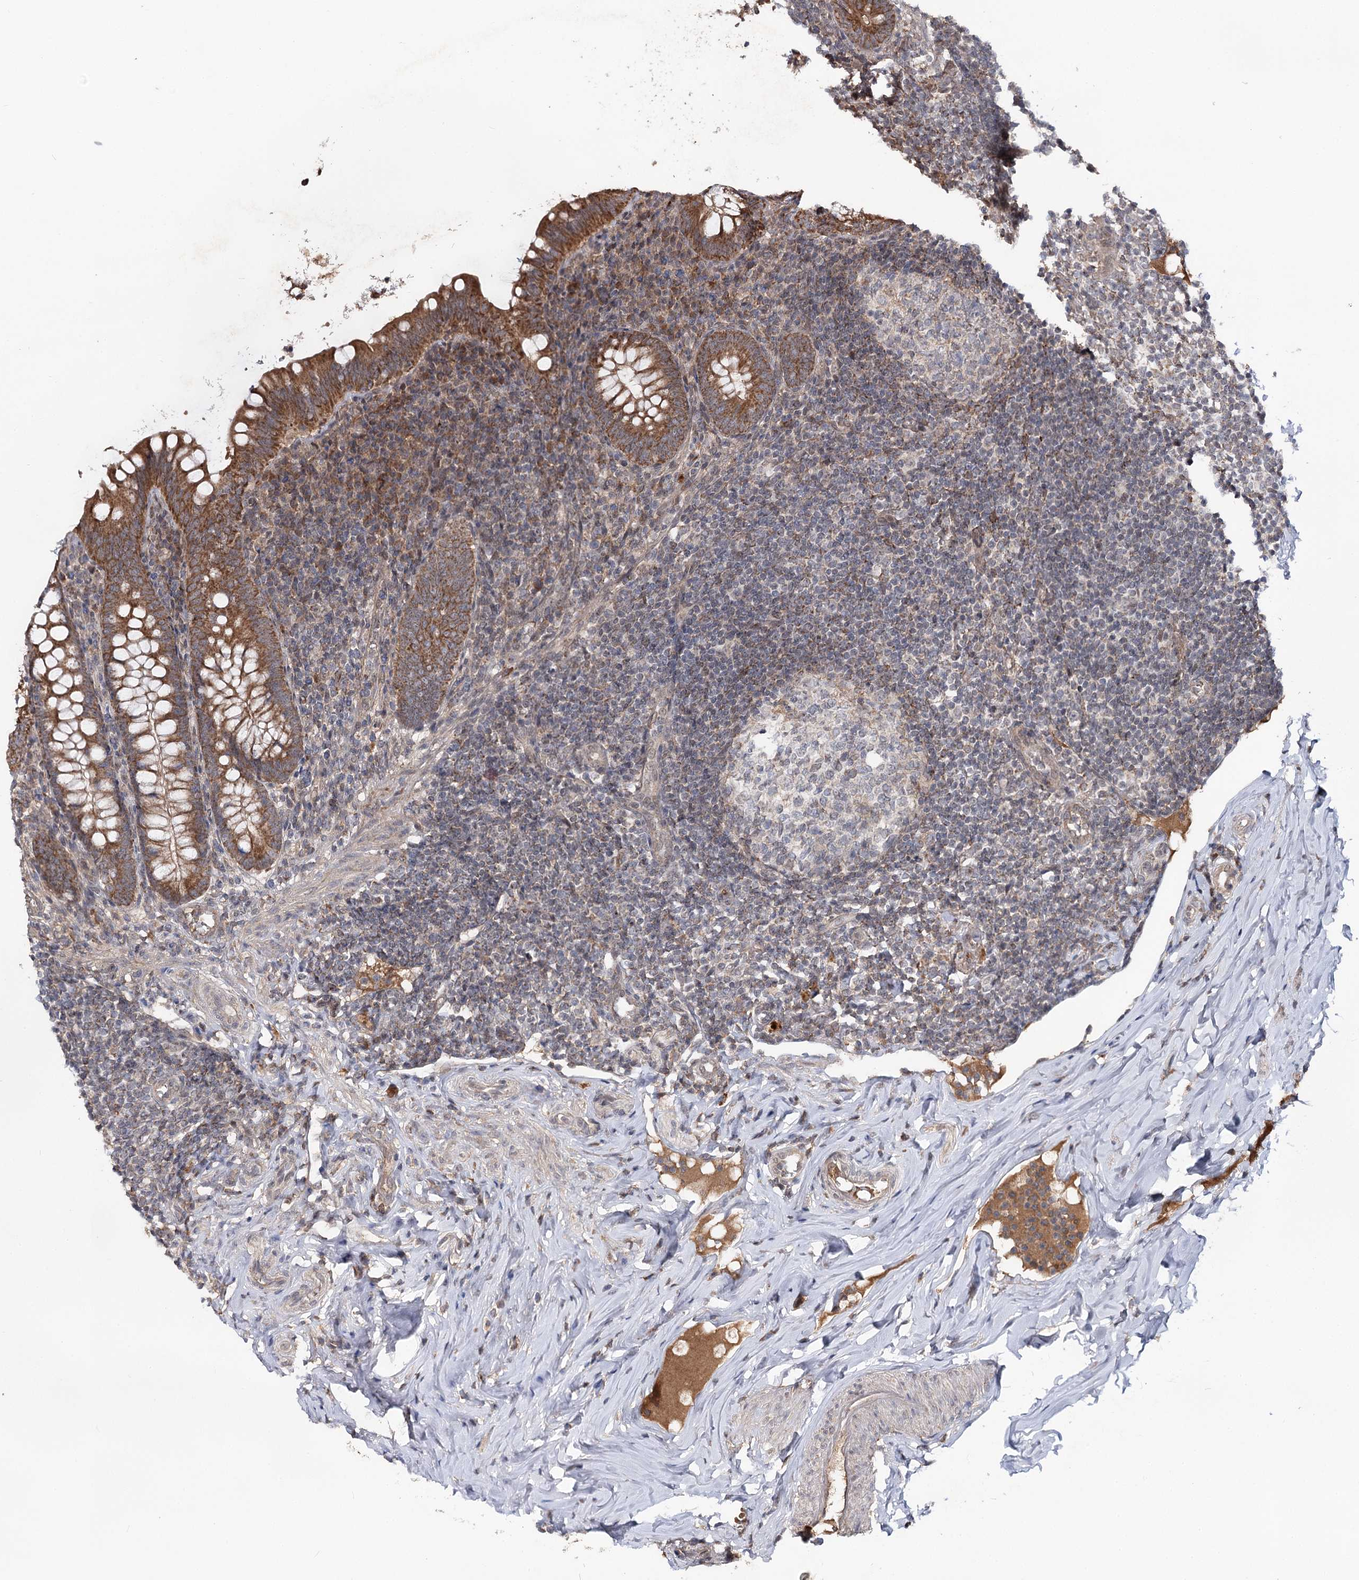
{"staining": {"intensity": "strong", "quantity": ">75%", "location": "cytoplasmic/membranous"}, "tissue": "appendix", "cell_type": "Glandular cells", "image_type": "normal", "snomed": [{"axis": "morphology", "description": "Normal tissue, NOS"}, {"axis": "topography", "description": "Appendix"}], "caption": "IHC of normal human appendix displays high levels of strong cytoplasmic/membranous positivity in about >75% of glandular cells.", "gene": "MSANTD2", "patient": {"sex": "female", "age": 33}}